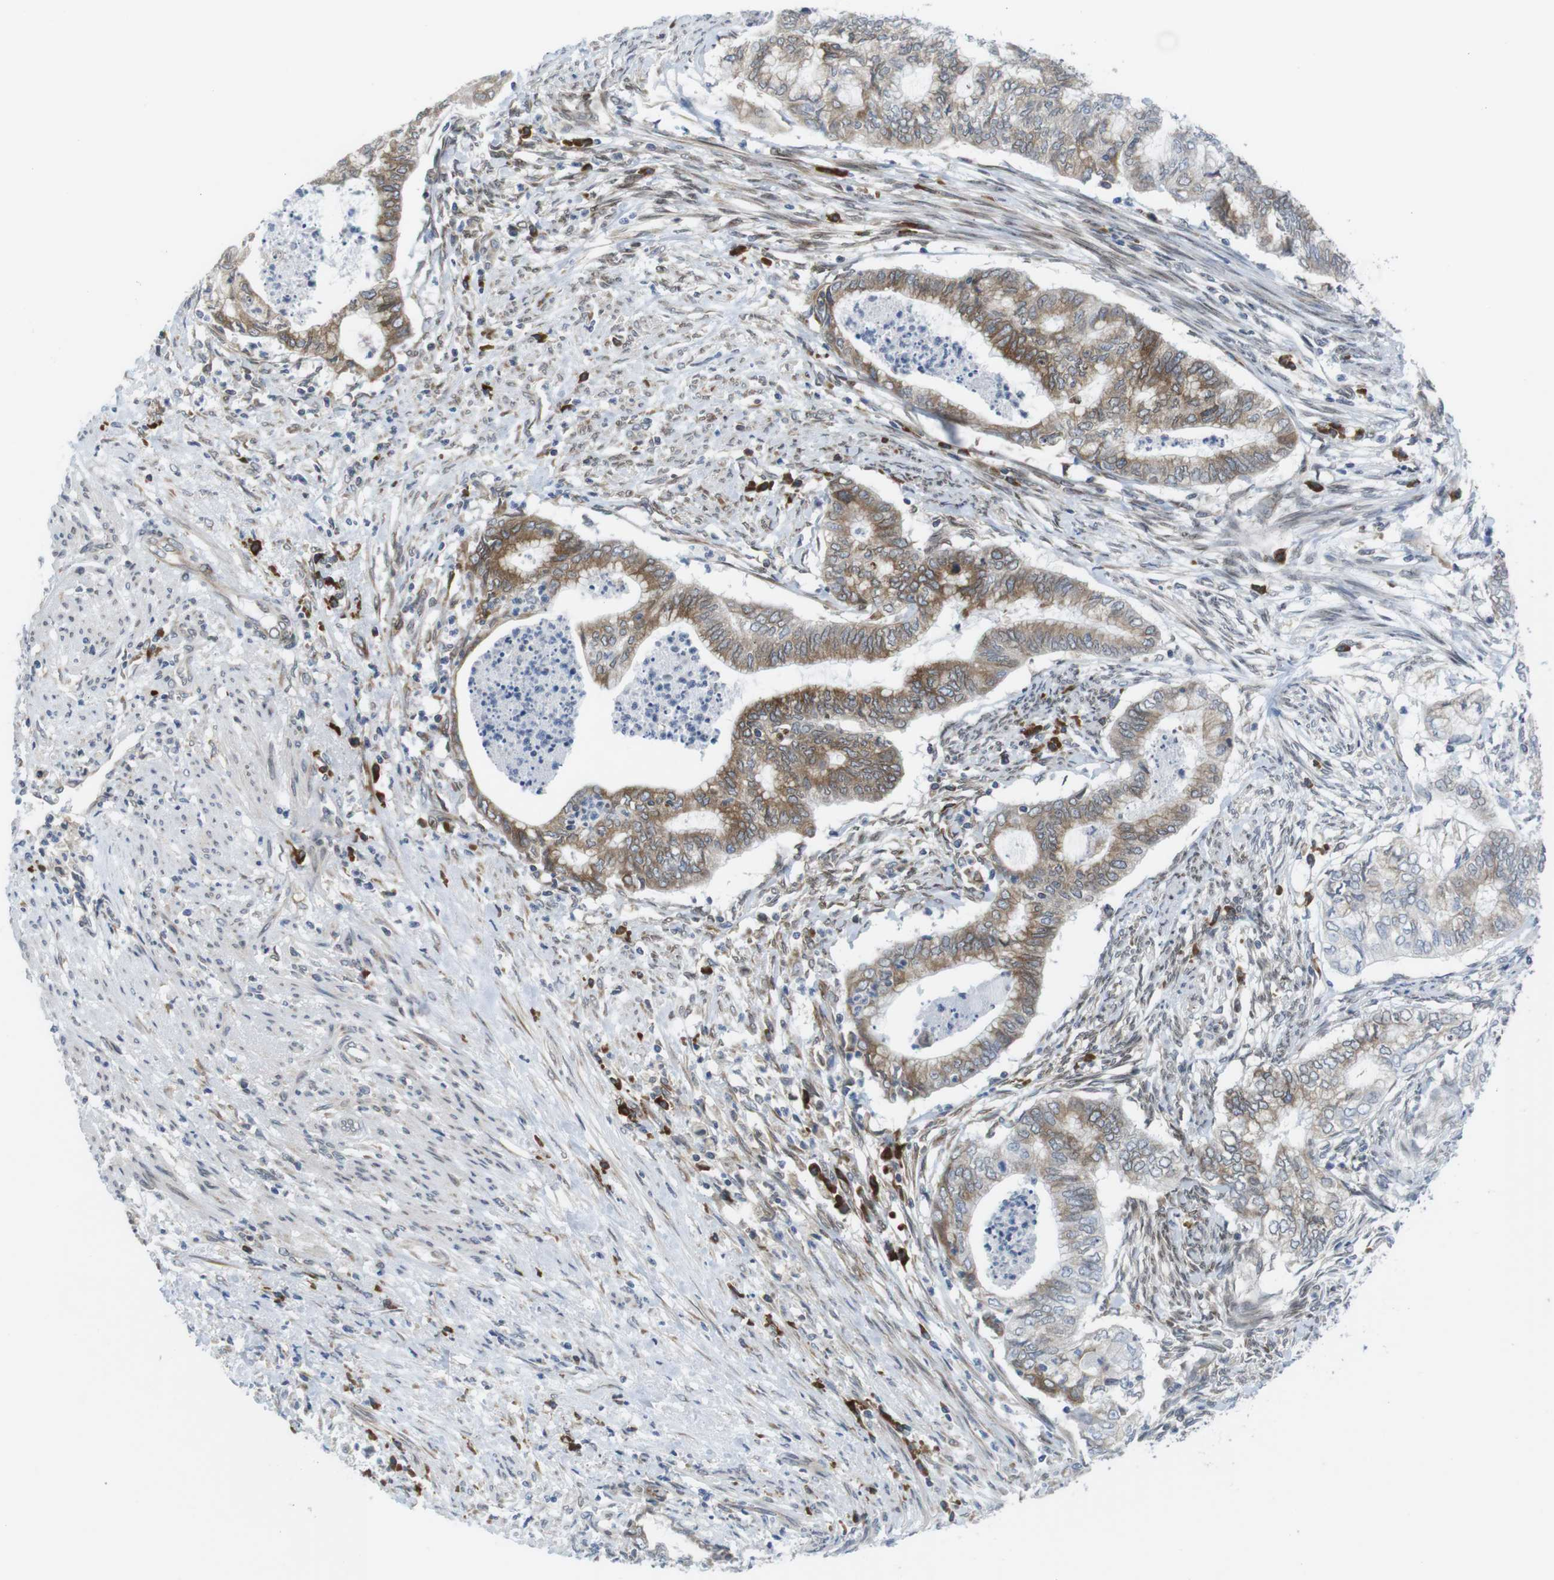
{"staining": {"intensity": "moderate", "quantity": "<25%", "location": "cytoplasmic/membranous"}, "tissue": "endometrial cancer", "cell_type": "Tumor cells", "image_type": "cancer", "snomed": [{"axis": "morphology", "description": "Necrosis, NOS"}, {"axis": "morphology", "description": "Adenocarcinoma, NOS"}, {"axis": "topography", "description": "Endometrium"}], "caption": "Adenocarcinoma (endometrial) was stained to show a protein in brown. There is low levels of moderate cytoplasmic/membranous positivity in about <25% of tumor cells.", "gene": "ERGIC3", "patient": {"sex": "female", "age": 79}}